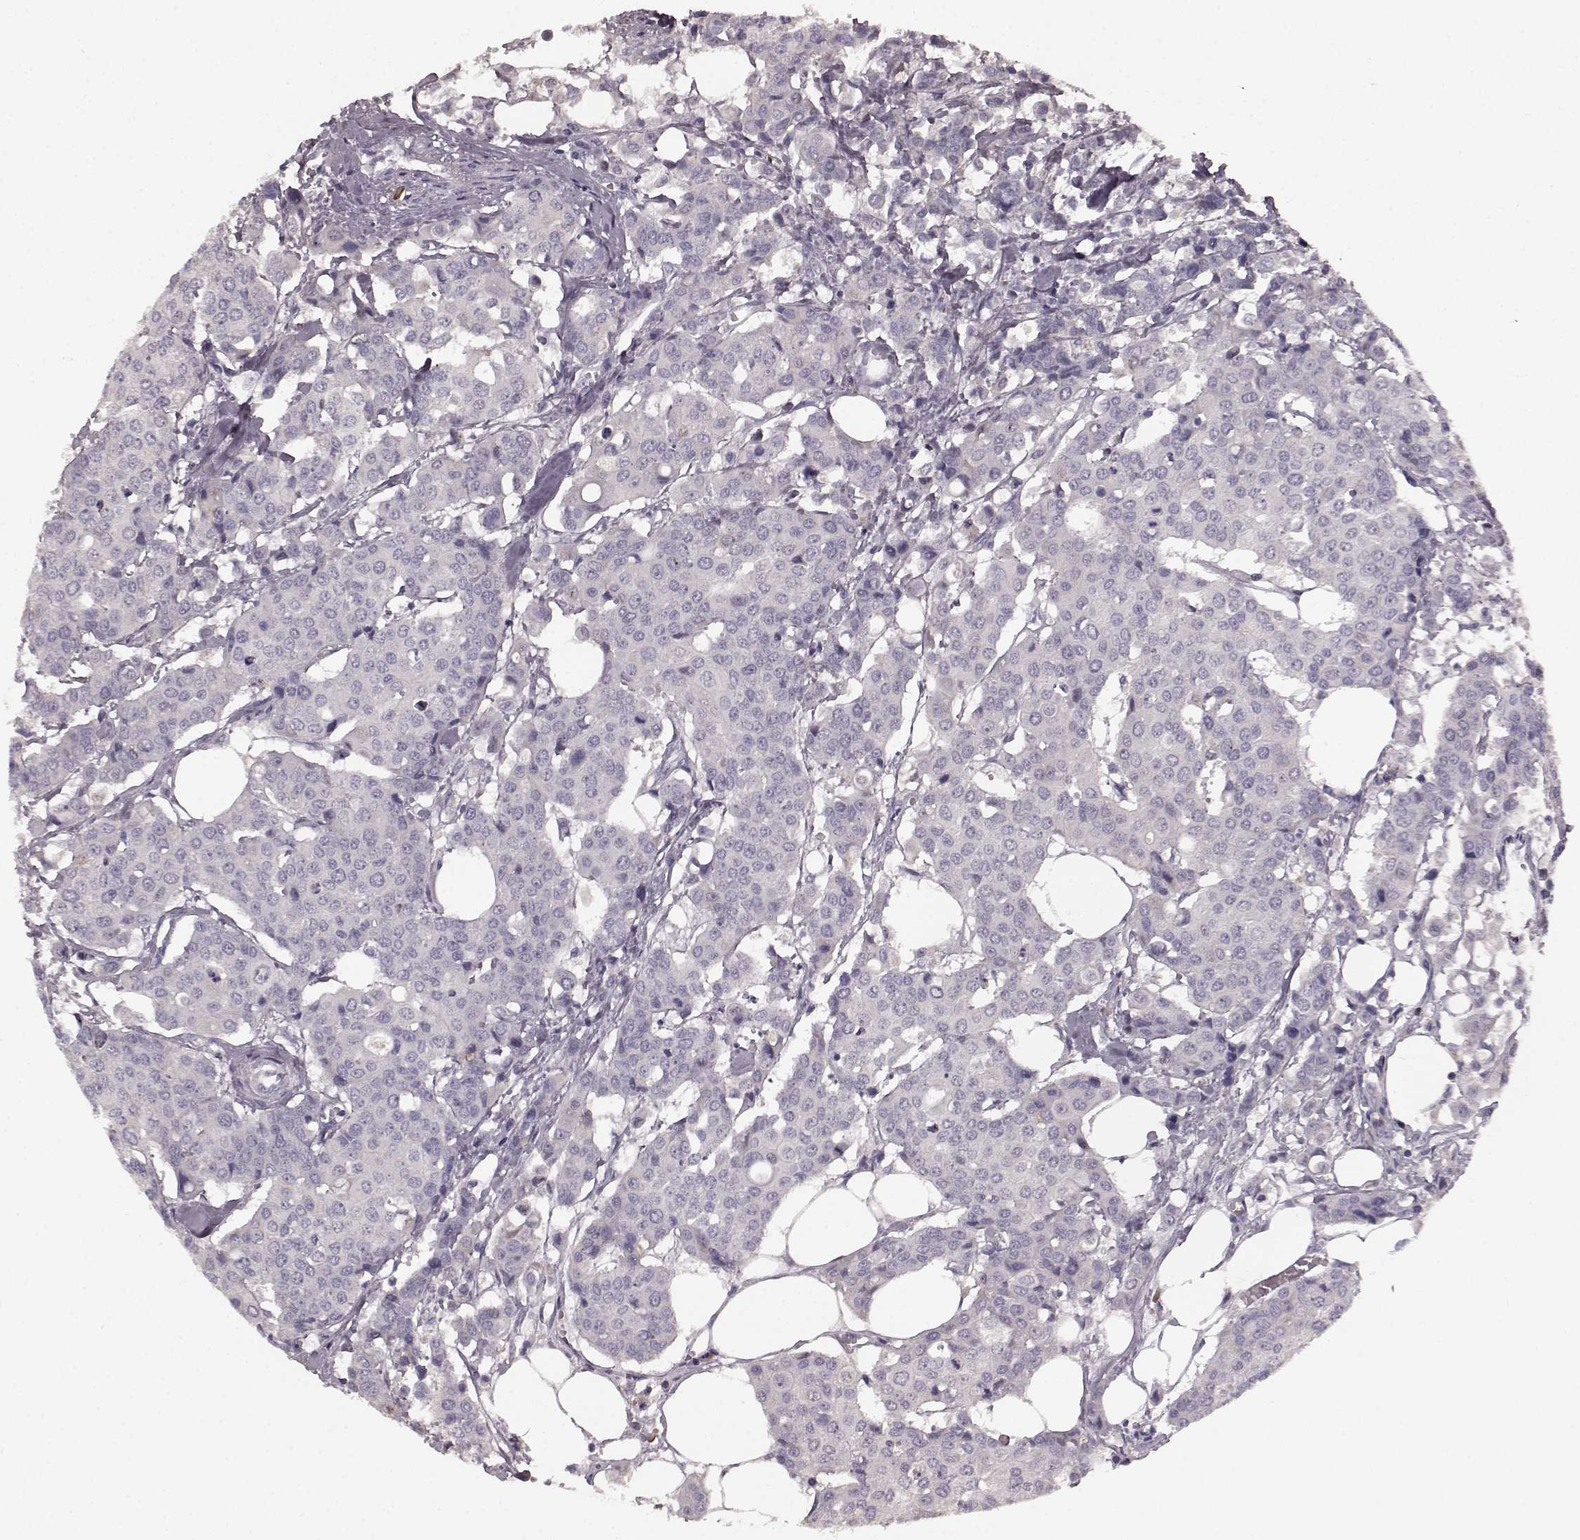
{"staining": {"intensity": "negative", "quantity": "none", "location": "none"}, "tissue": "carcinoid", "cell_type": "Tumor cells", "image_type": "cancer", "snomed": [{"axis": "morphology", "description": "Carcinoid, malignant, NOS"}, {"axis": "topography", "description": "Colon"}], "caption": "Tumor cells are negative for brown protein staining in malignant carcinoid.", "gene": "CD28", "patient": {"sex": "male", "age": 81}}